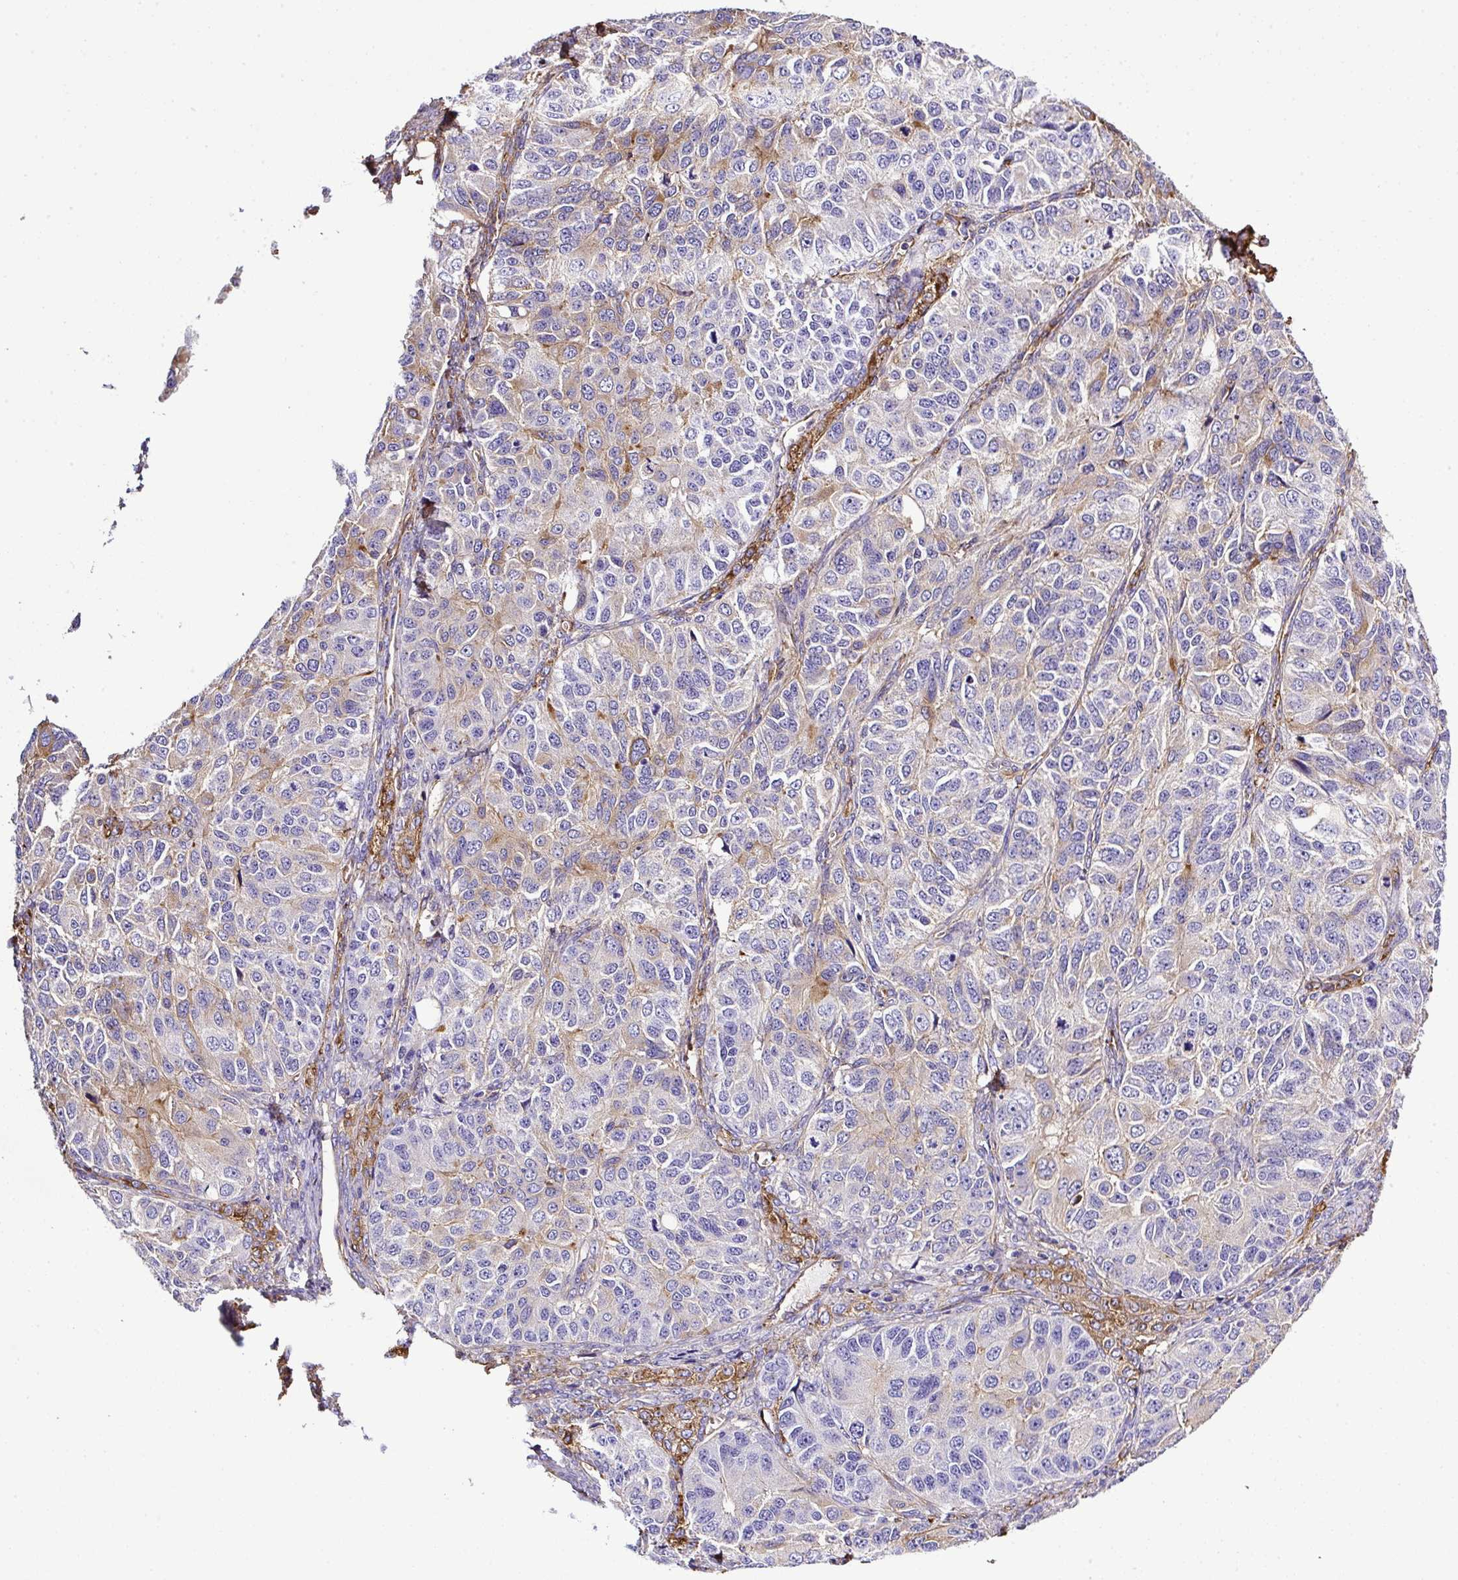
{"staining": {"intensity": "moderate", "quantity": "<25%", "location": "cytoplasmic/membranous"}, "tissue": "ovarian cancer", "cell_type": "Tumor cells", "image_type": "cancer", "snomed": [{"axis": "morphology", "description": "Carcinoma, endometroid"}, {"axis": "topography", "description": "Ovary"}], "caption": "Protein staining by IHC shows moderate cytoplasmic/membranous staining in approximately <25% of tumor cells in ovarian endometroid carcinoma.", "gene": "MAGEB5", "patient": {"sex": "female", "age": 51}}